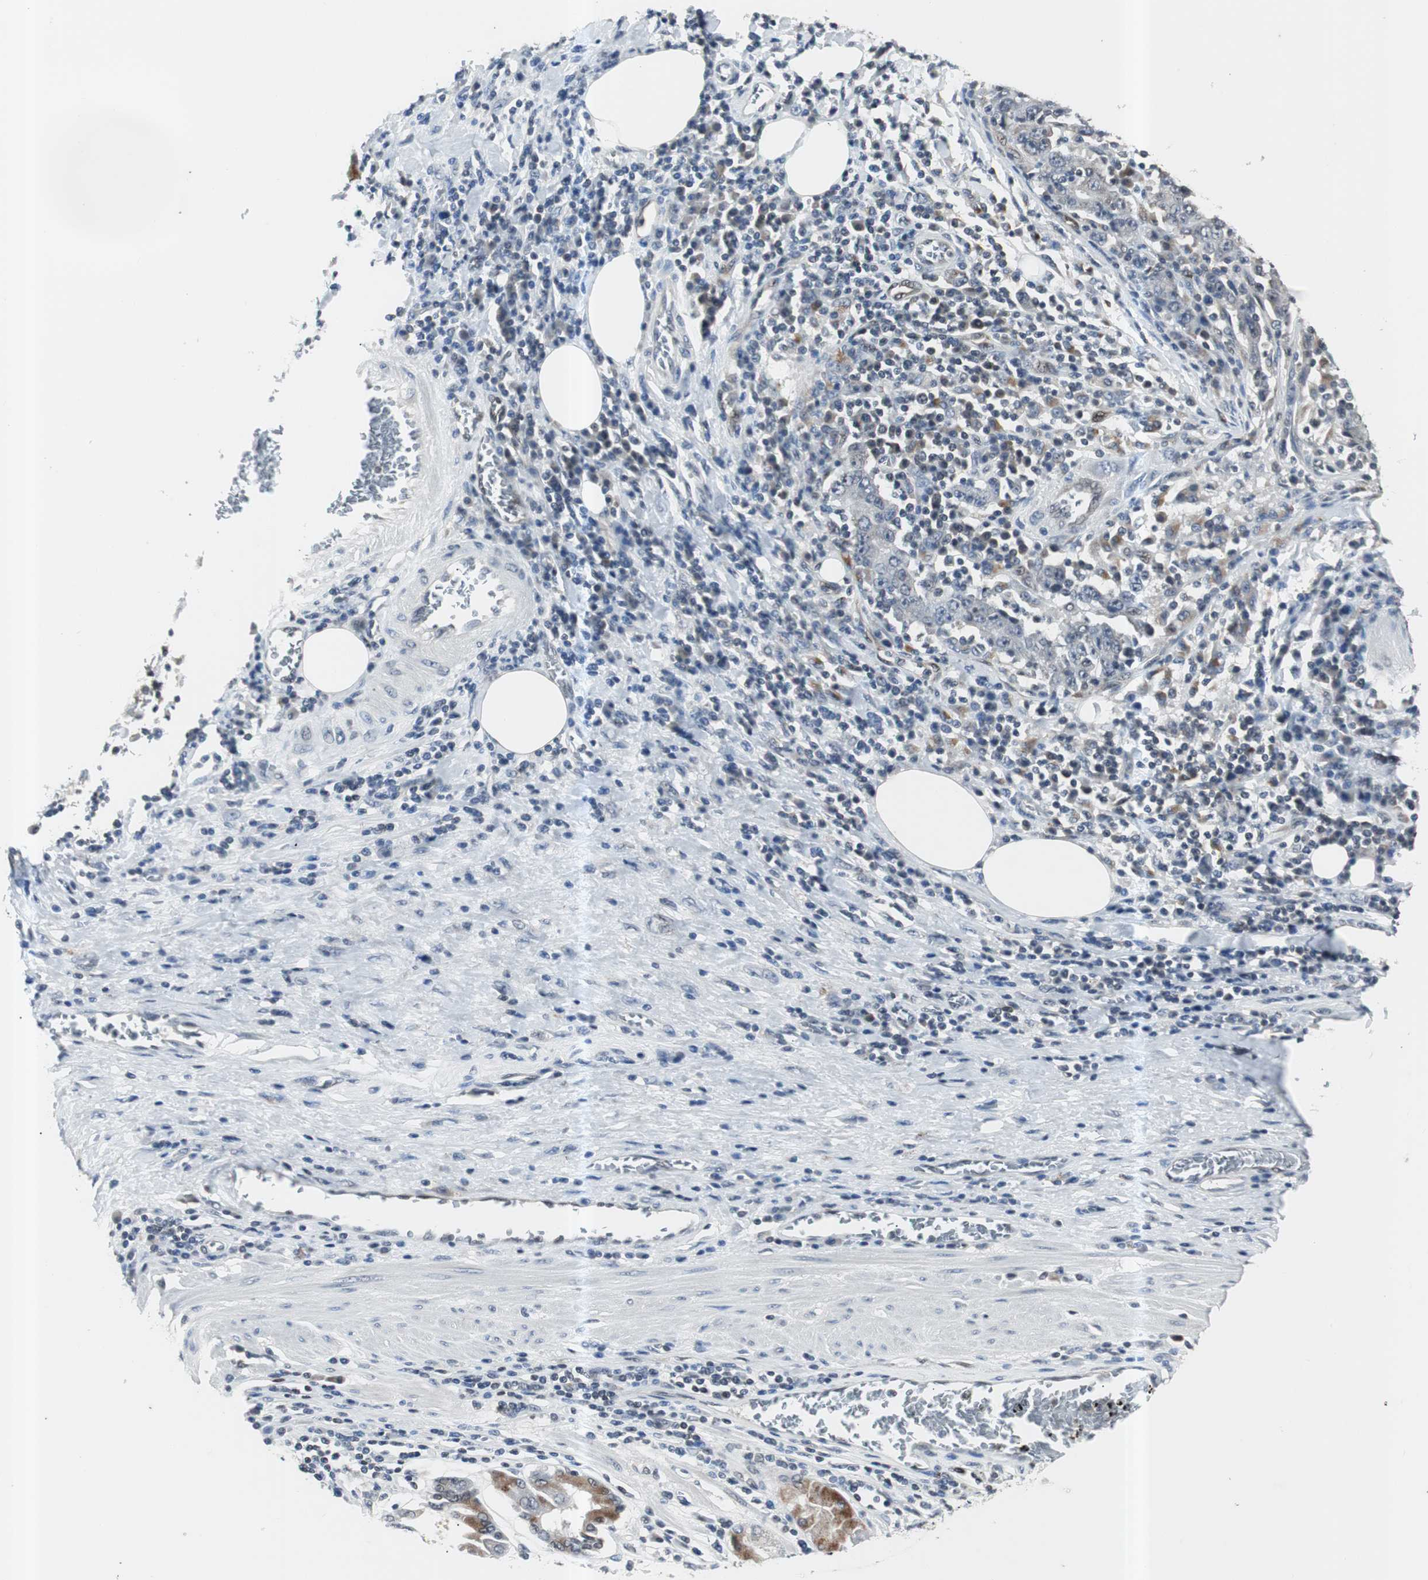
{"staining": {"intensity": "negative", "quantity": "none", "location": "none"}, "tissue": "stomach cancer", "cell_type": "Tumor cells", "image_type": "cancer", "snomed": [{"axis": "morphology", "description": "Normal tissue, NOS"}, {"axis": "morphology", "description": "Adenocarcinoma, NOS"}, {"axis": "topography", "description": "Stomach, upper"}, {"axis": "topography", "description": "Stomach"}], "caption": "Tumor cells are negative for protein expression in human adenocarcinoma (stomach).", "gene": "SMAD1", "patient": {"sex": "male", "age": 59}}